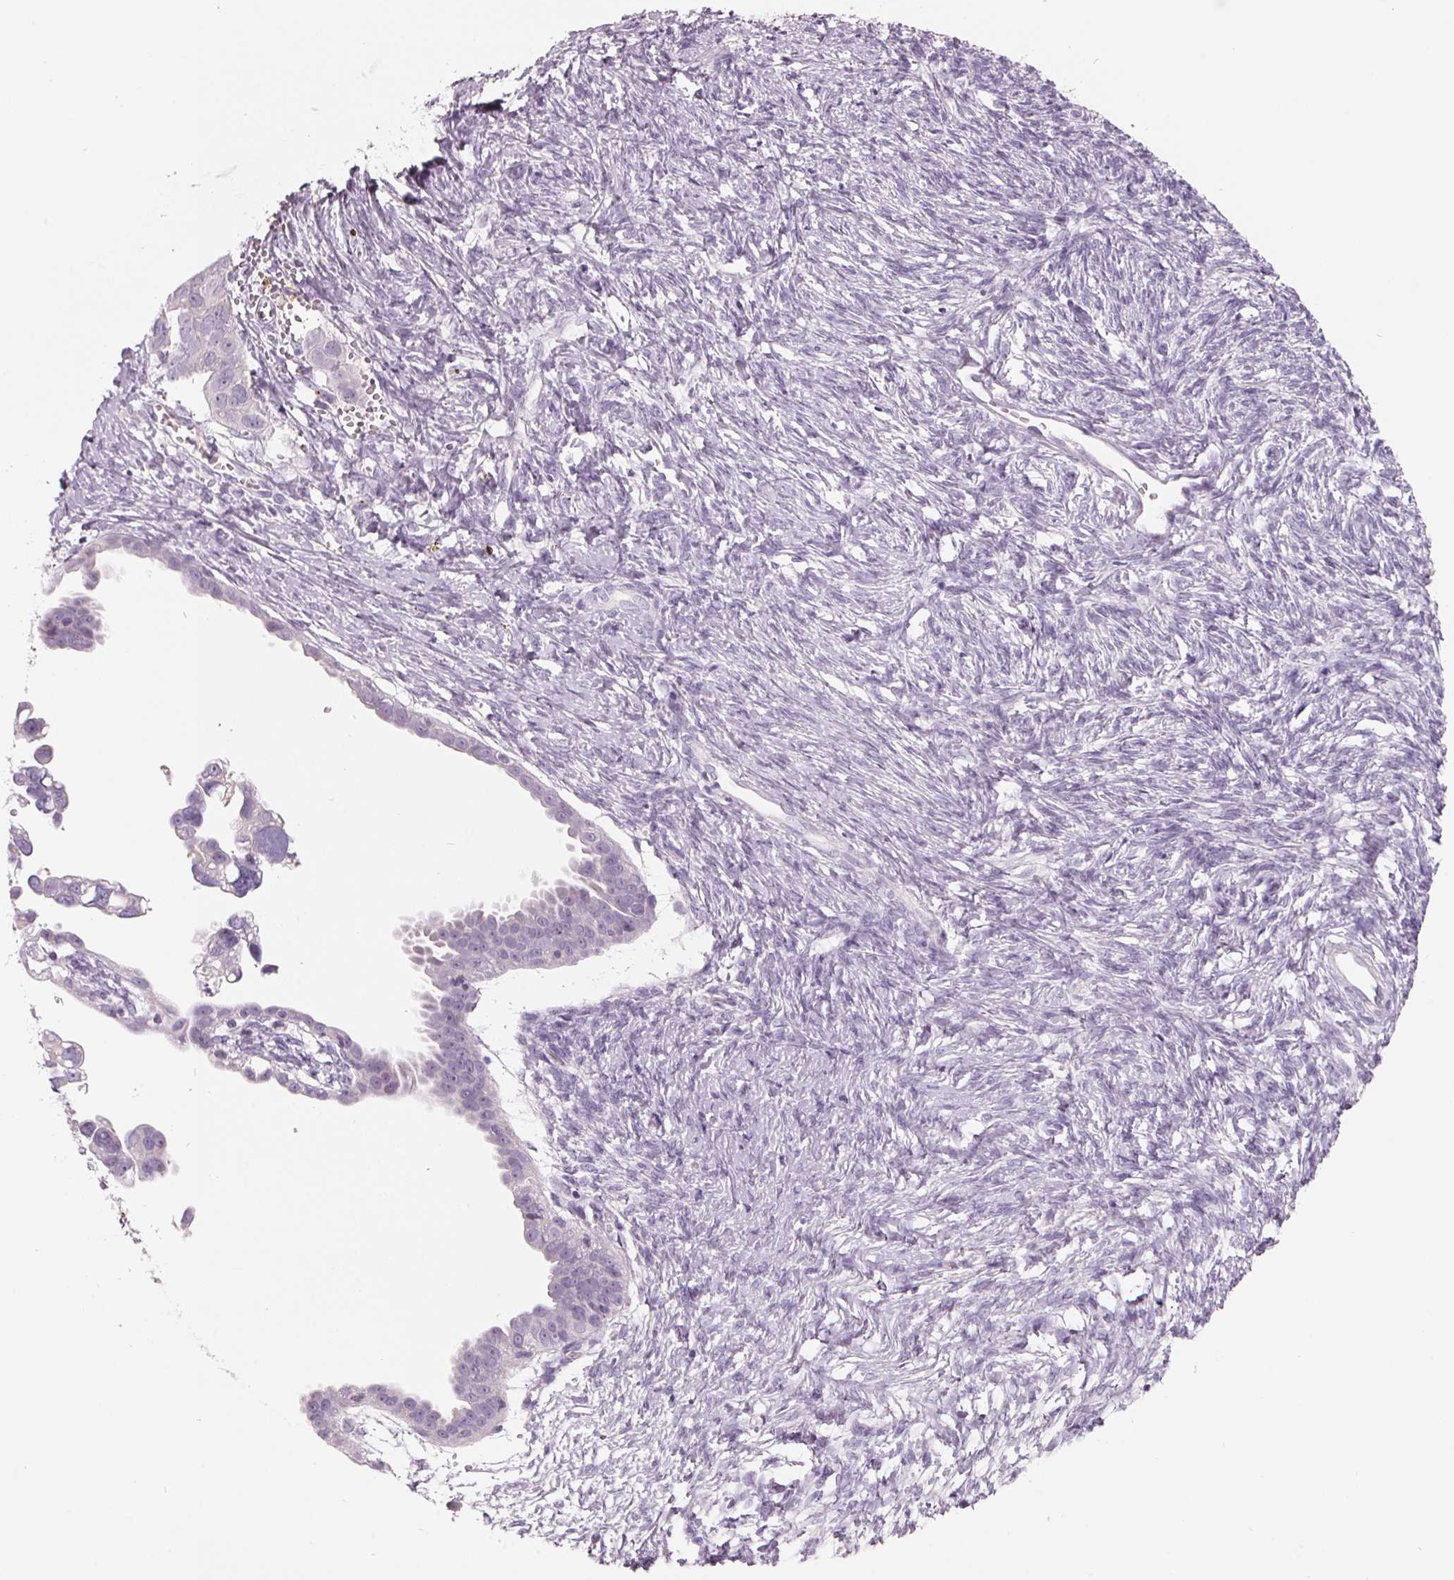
{"staining": {"intensity": "negative", "quantity": "none", "location": "none"}, "tissue": "ovarian cancer", "cell_type": "Tumor cells", "image_type": "cancer", "snomed": [{"axis": "morphology", "description": "Cystadenocarcinoma, serous, NOS"}, {"axis": "topography", "description": "Ovary"}], "caption": "Tumor cells are negative for brown protein staining in ovarian cancer.", "gene": "FTCD", "patient": {"sex": "female", "age": 59}}